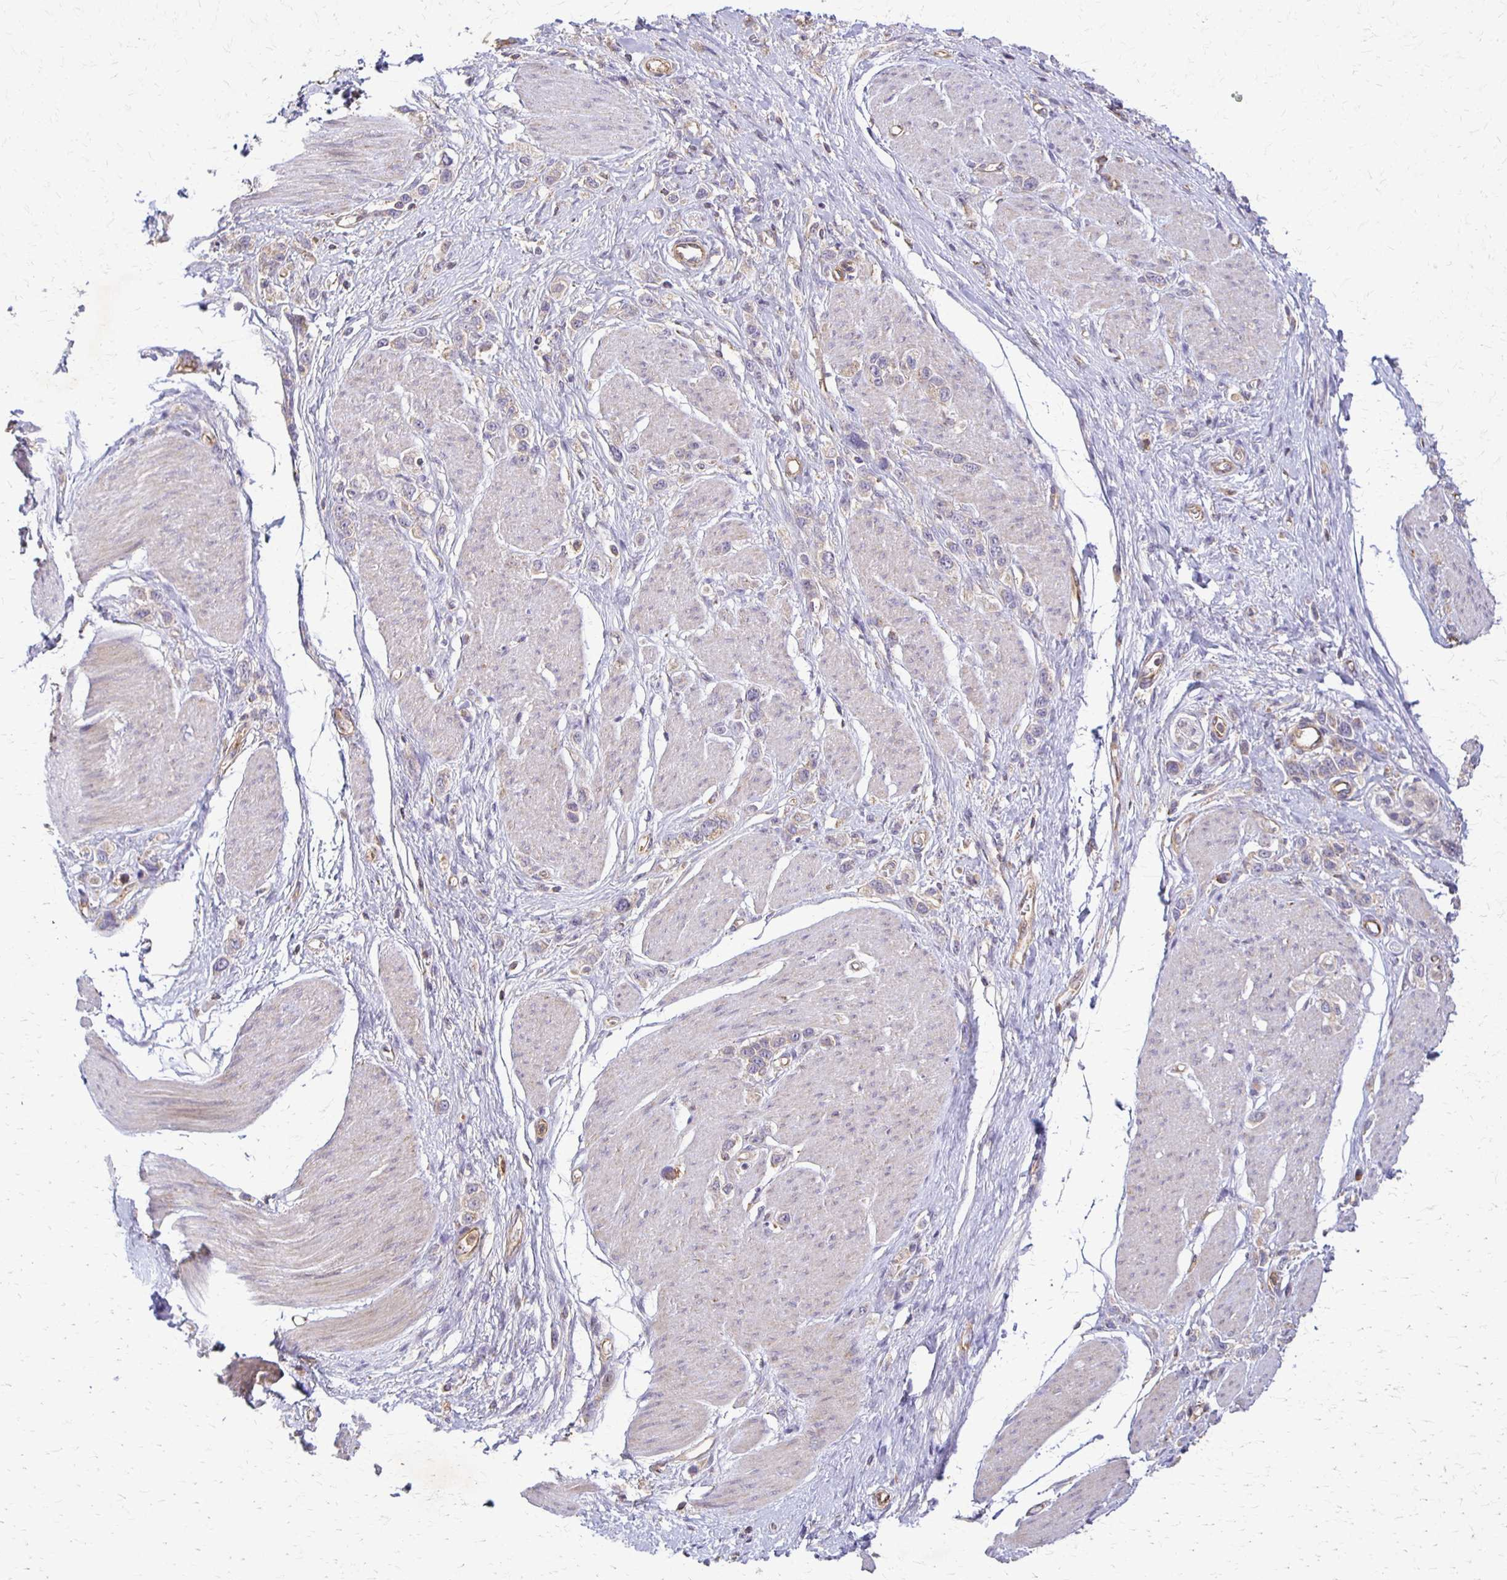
{"staining": {"intensity": "negative", "quantity": "none", "location": "none"}, "tissue": "stomach cancer", "cell_type": "Tumor cells", "image_type": "cancer", "snomed": [{"axis": "morphology", "description": "Adenocarcinoma, NOS"}, {"axis": "topography", "description": "Stomach"}], "caption": "Stomach adenocarcinoma stained for a protein using immunohistochemistry exhibits no expression tumor cells.", "gene": "EIF4EBP2", "patient": {"sex": "female", "age": 65}}